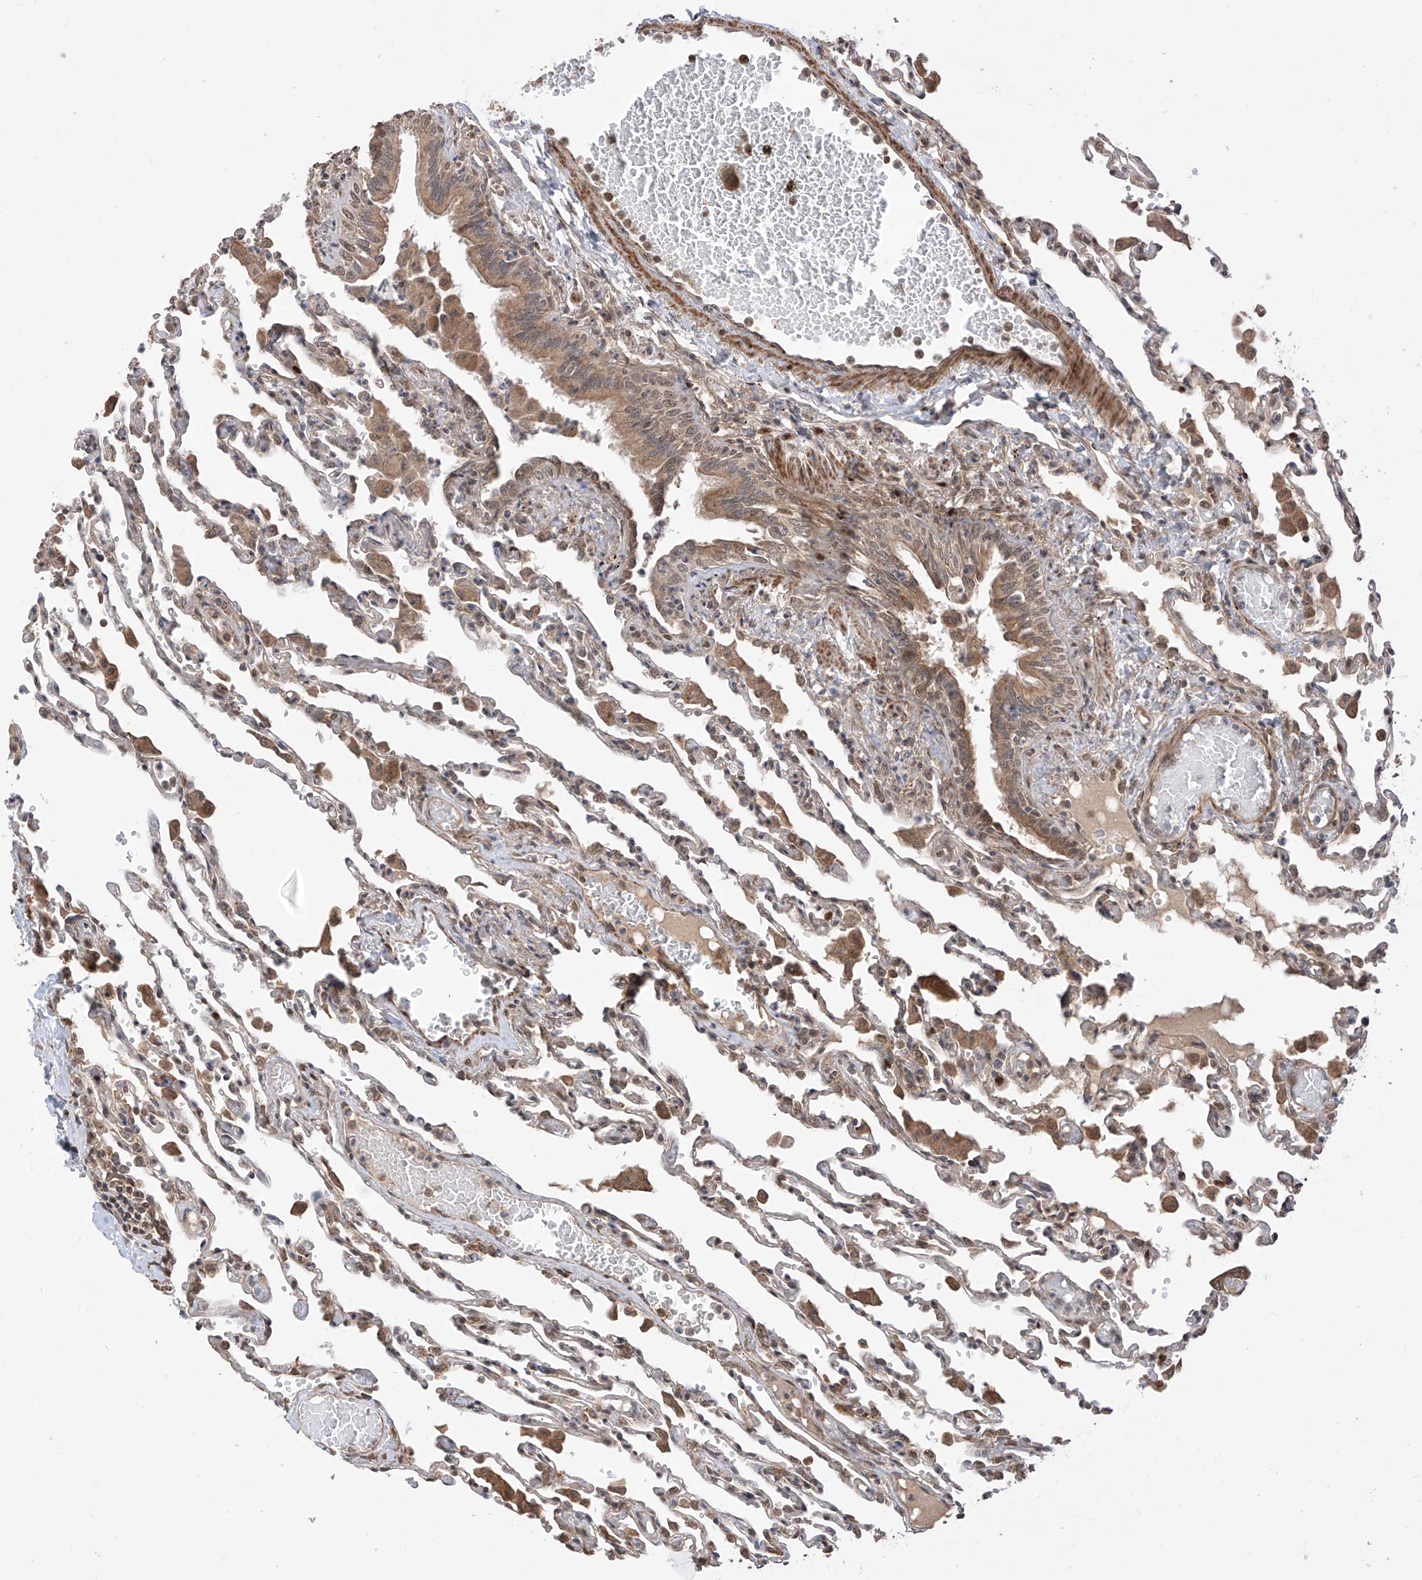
{"staining": {"intensity": "moderate", "quantity": "<25%", "location": "cytoplasmic/membranous,nuclear"}, "tissue": "lung", "cell_type": "Alveolar cells", "image_type": "normal", "snomed": [{"axis": "morphology", "description": "Normal tissue, NOS"}, {"axis": "topography", "description": "Bronchus"}, {"axis": "topography", "description": "Lung"}], "caption": "About <25% of alveolar cells in normal lung reveal moderate cytoplasmic/membranous,nuclear protein expression as visualized by brown immunohistochemical staining.", "gene": "LATS1", "patient": {"sex": "female", "age": 49}}